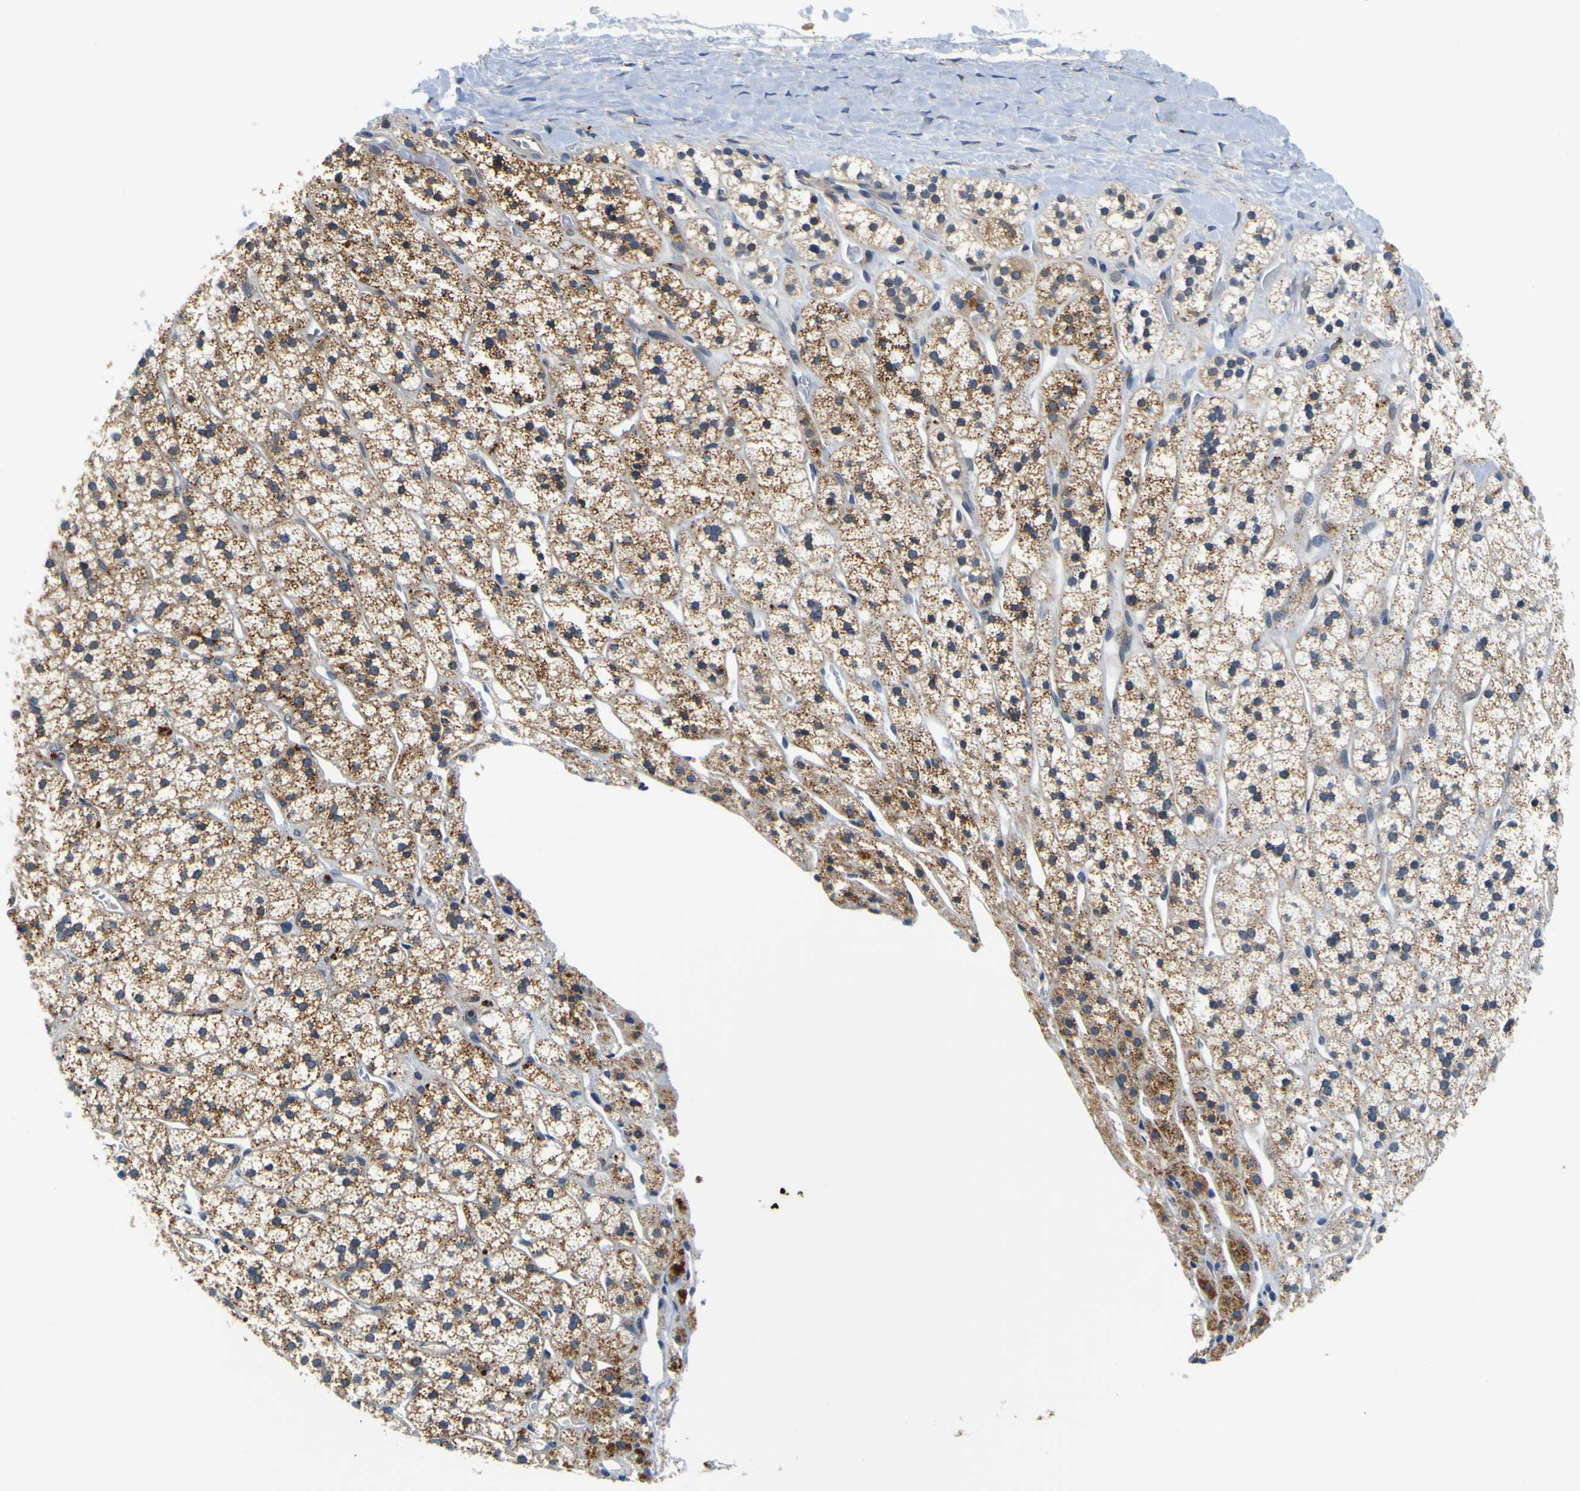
{"staining": {"intensity": "moderate", "quantity": ">75%", "location": "cytoplasmic/membranous"}, "tissue": "adrenal gland", "cell_type": "Glandular cells", "image_type": "normal", "snomed": [{"axis": "morphology", "description": "Normal tissue, NOS"}, {"axis": "topography", "description": "Adrenal gland"}], "caption": "Immunohistochemical staining of benign adrenal gland demonstrates medium levels of moderate cytoplasmic/membranous staining in about >75% of glandular cells. Immunohistochemistry stains the protein in brown and the nuclei are stained blue.", "gene": "TNIK", "patient": {"sex": "male", "age": 56}}